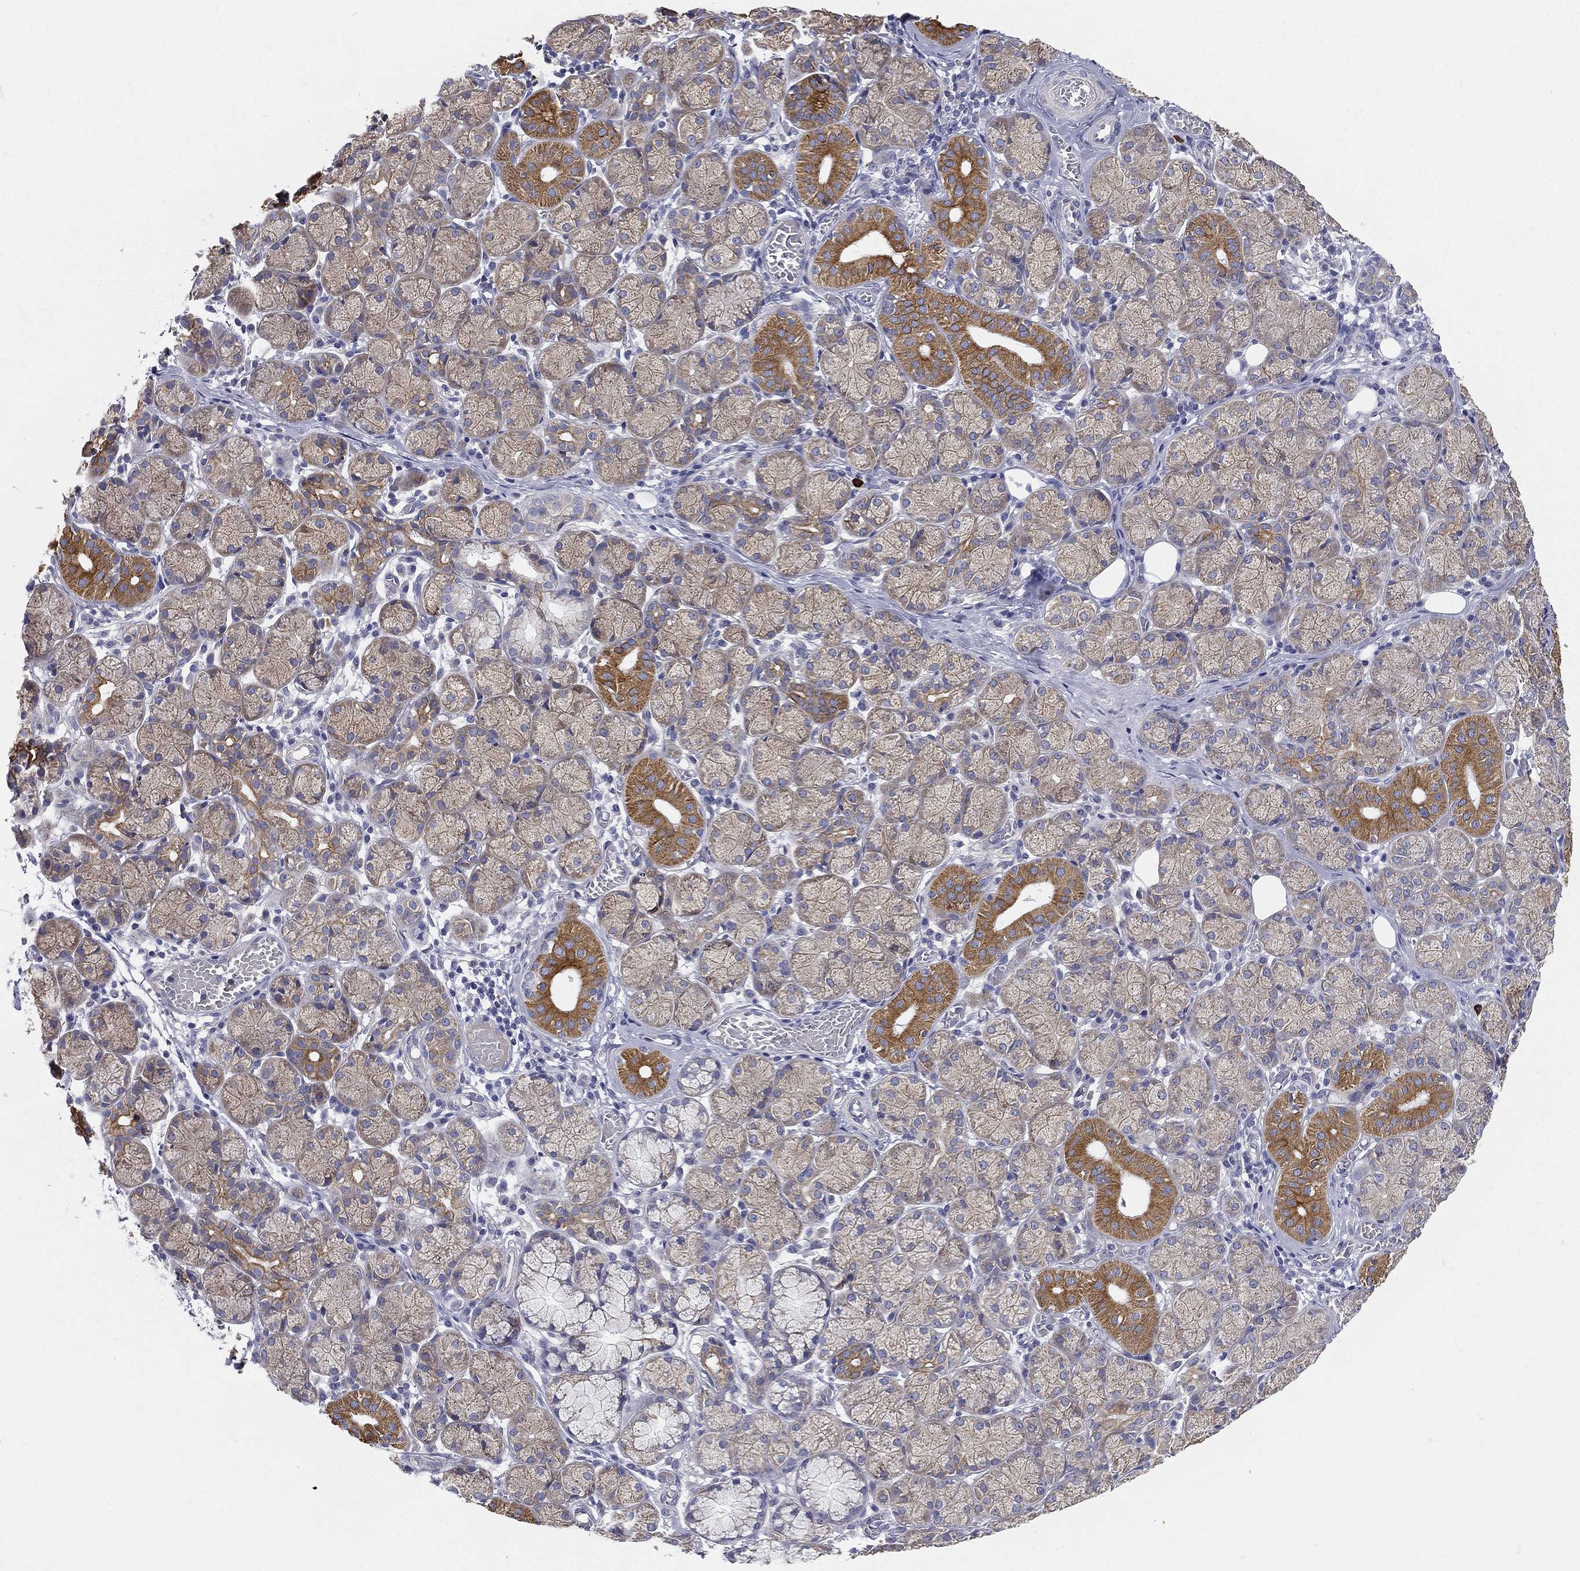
{"staining": {"intensity": "strong", "quantity": "<25%", "location": "cytoplasmic/membranous"}, "tissue": "salivary gland", "cell_type": "Glandular cells", "image_type": "normal", "snomed": [{"axis": "morphology", "description": "Normal tissue, NOS"}, {"axis": "topography", "description": "Salivary gland"}, {"axis": "topography", "description": "Peripheral nerve tissue"}], "caption": "IHC staining of unremarkable salivary gland, which displays medium levels of strong cytoplasmic/membranous staining in approximately <25% of glandular cells indicating strong cytoplasmic/membranous protein expression. The staining was performed using DAB (3,3'-diaminobenzidine) (brown) for protein detection and nuclei were counterstained in hematoxylin (blue).", "gene": "PWWP3A", "patient": {"sex": "female", "age": 24}}